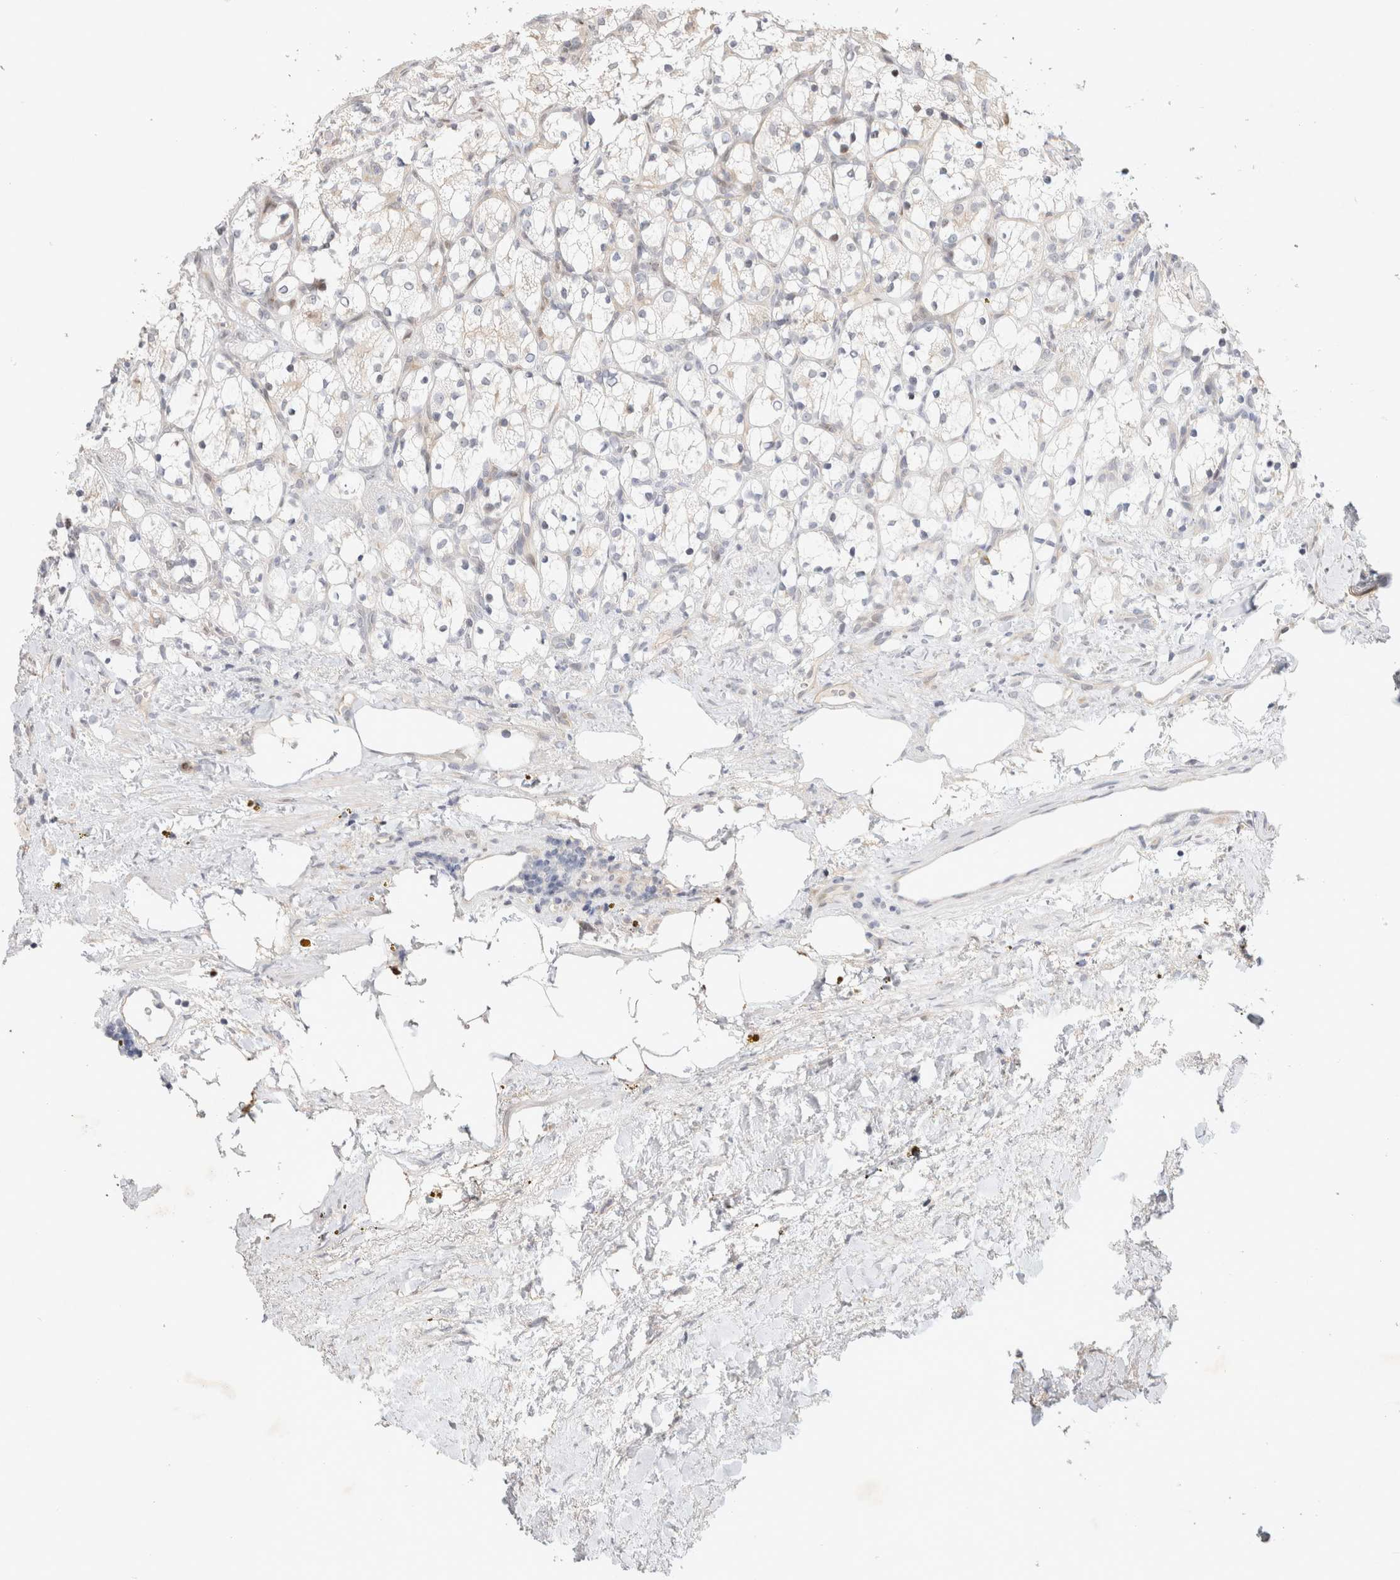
{"staining": {"intensity": "negative", "quantity": "none", "location": "none"}, "tissue": "renal cancer", "cell_type": "Tumor cells", "image_type": "cancer", "snomed": [{"axis": "morphology", "description": "Adenocarcinoma, NOS"}, {"axis": "topography", "description": "Kidney"}], "caption": "This is a photomicrograph of immunohistochemistry (IHC) staining of renal adenocarcinoma, which shows no staining in tumor cells. (Stains: DAB (3,3'-diaminobenzidine) immunohistochemistry (IHC) with hematoxylin counter stain, Microscopy: brightfield microscopy at high magnification).", "gene": "TCF4", "patient": {"sex": "female", "age": 69}}